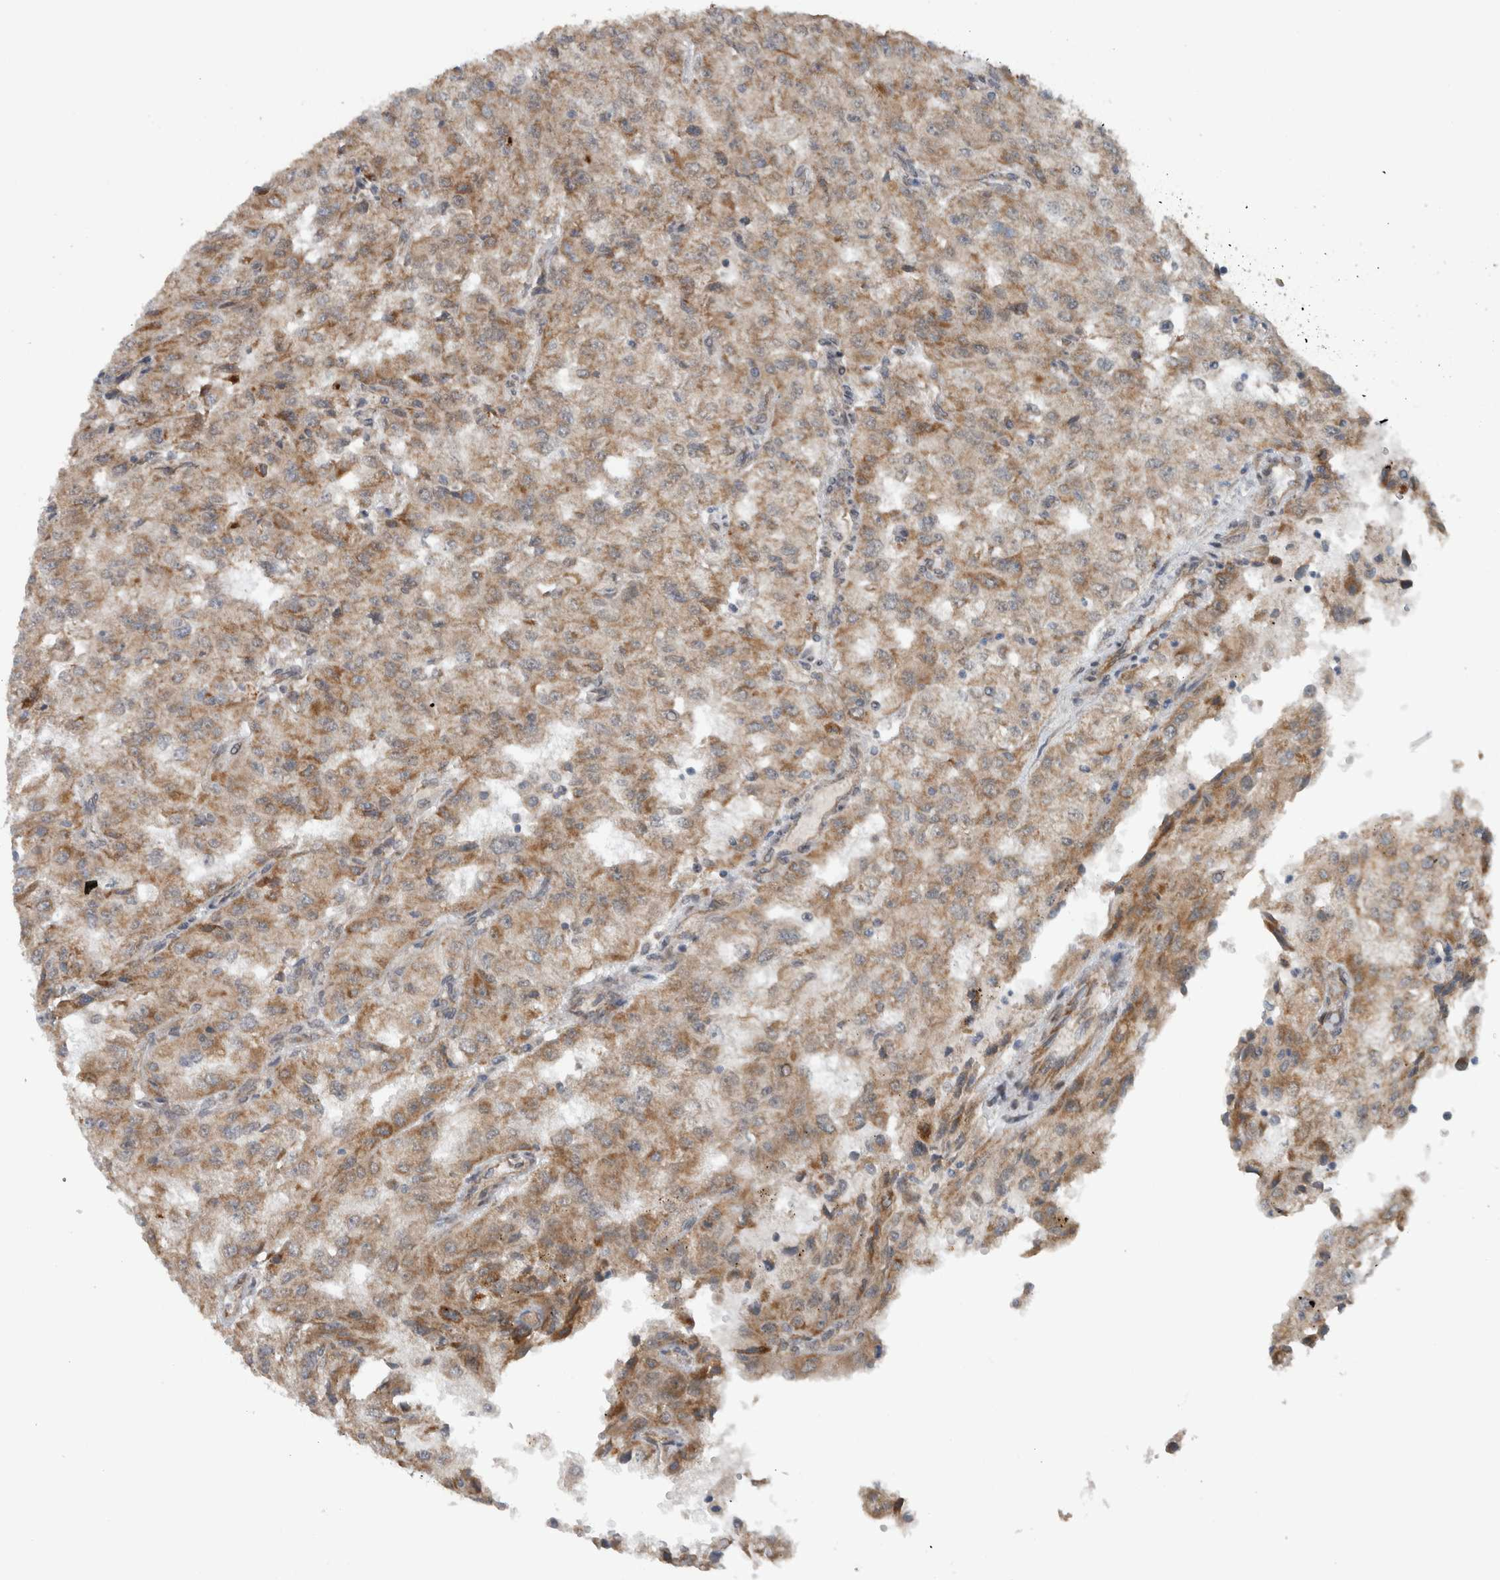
{"staining": {"intensity": "moderate", "quantity": ">75%", "location": "cytoplasmic/membranous"}, "tissue": "renal cancer", "cell_type": "Tumor cells", "image_type": "cancer", "snomed": [{"axis": "morphology", "description": "Adenocarcinoma, NOS"}, {"axis": "topography", "description": "Kidney"}], "caption": "Adenocarcinoma (renal) was stained to show a protein in brown. There is medium levels of moderate cytoplasmic/membranous positivity in about >75% of tumor cells.", "gene": "GBA2", "patient": {"sex": "female", "age": 54}}